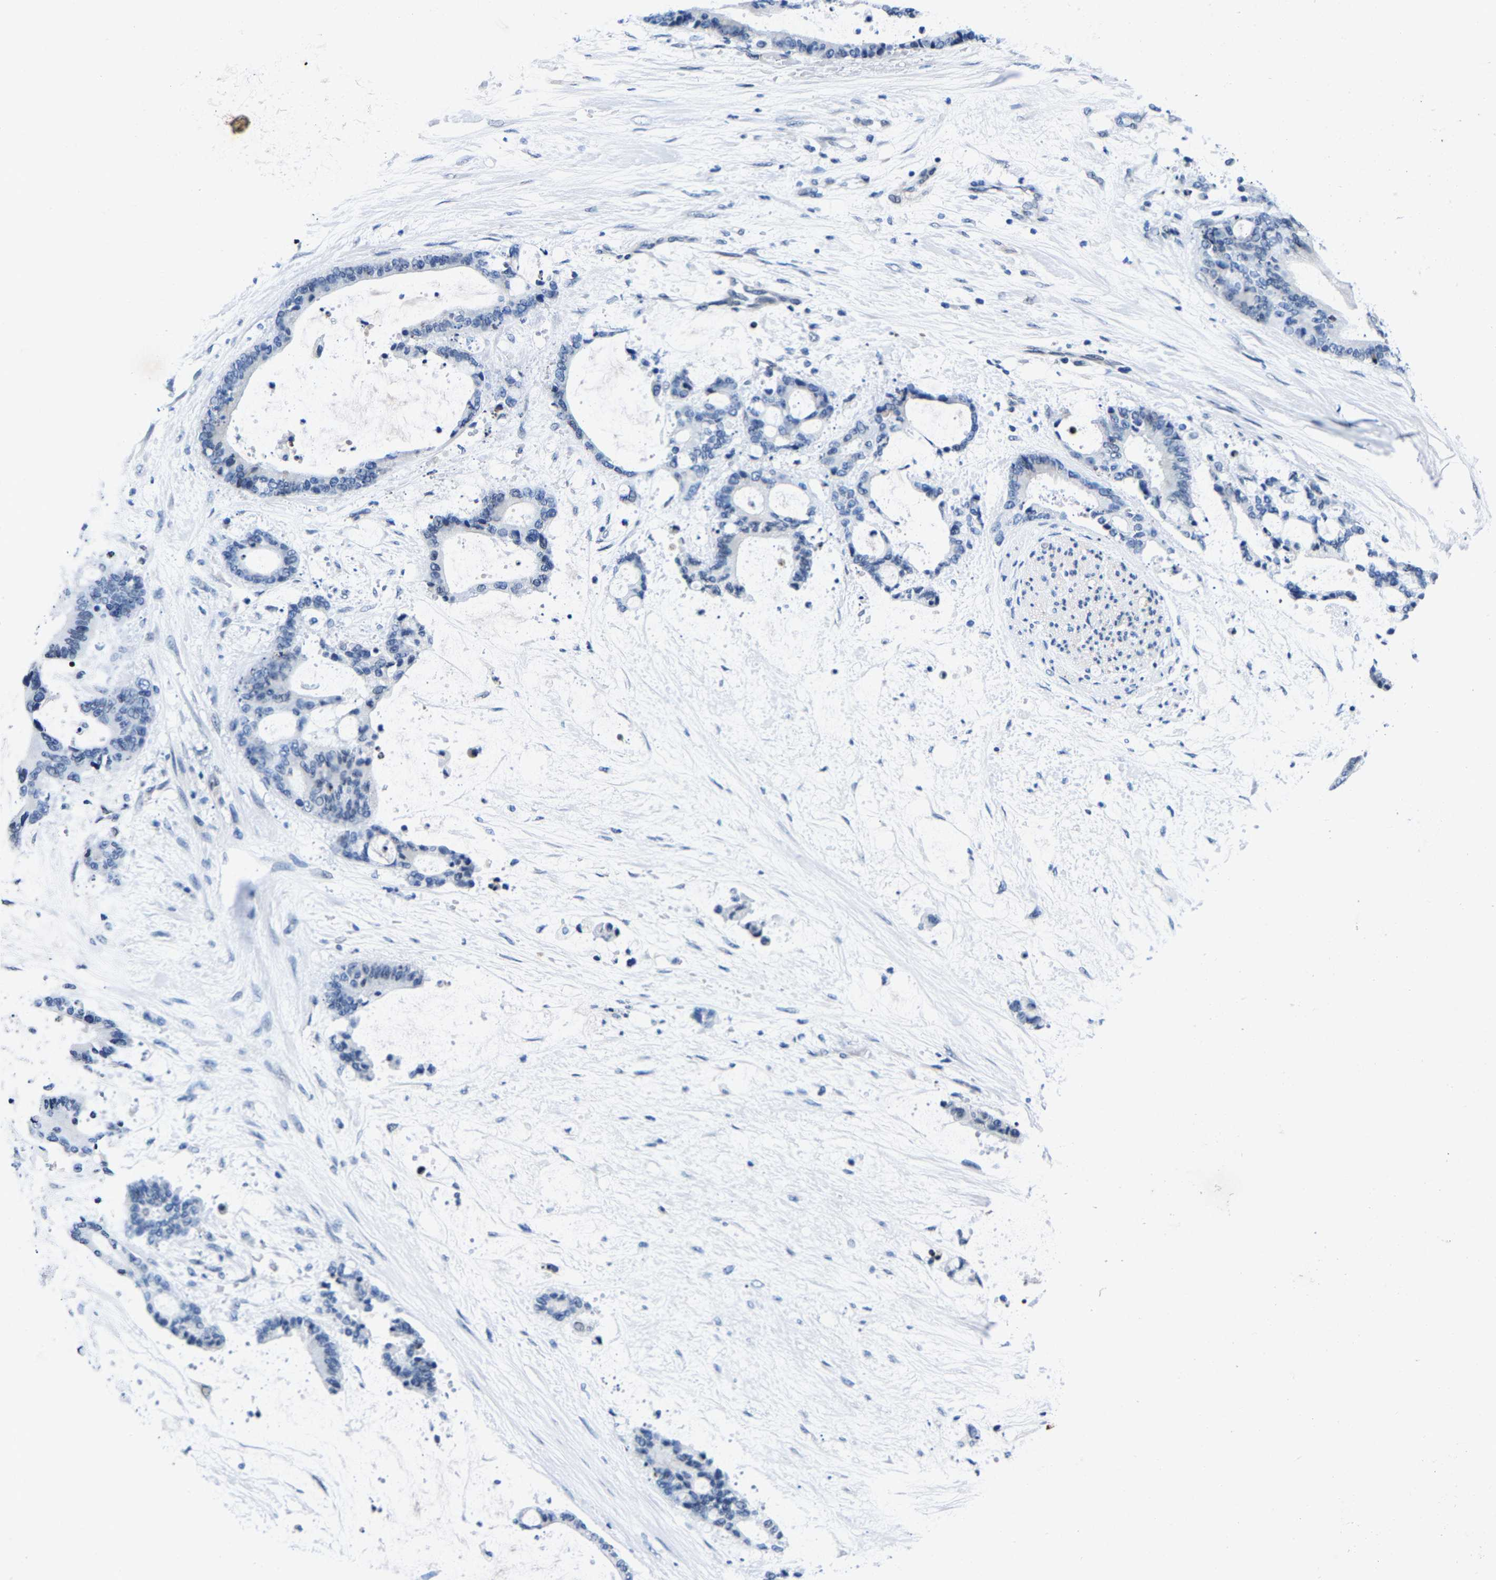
{"staining": {"intensity": "negative", "quantity": "none", "location": "none"}, "tissue": "liver cancer", "cell_type": "Tumor cells", "image_type": "cancer", "snomed": [{"axis": "morphology", "description": "Normal tissue, NOS"}, {"axis": "morphology", "description": "Cholangiocarcinoma"}, {"axis": "topography", "description": "Liver"}, {"axis": "topography", "description": "Peripheral nerve tissue"}], "caption": "A high-resolution photomicrograph shows immunohistochemistry staining of liver cancer (cholangiocarcinoma), which demonstrates no significant expression in tumor cells.", "gene": "UBN2", "patient": {"sex": "female", "age": 73}}